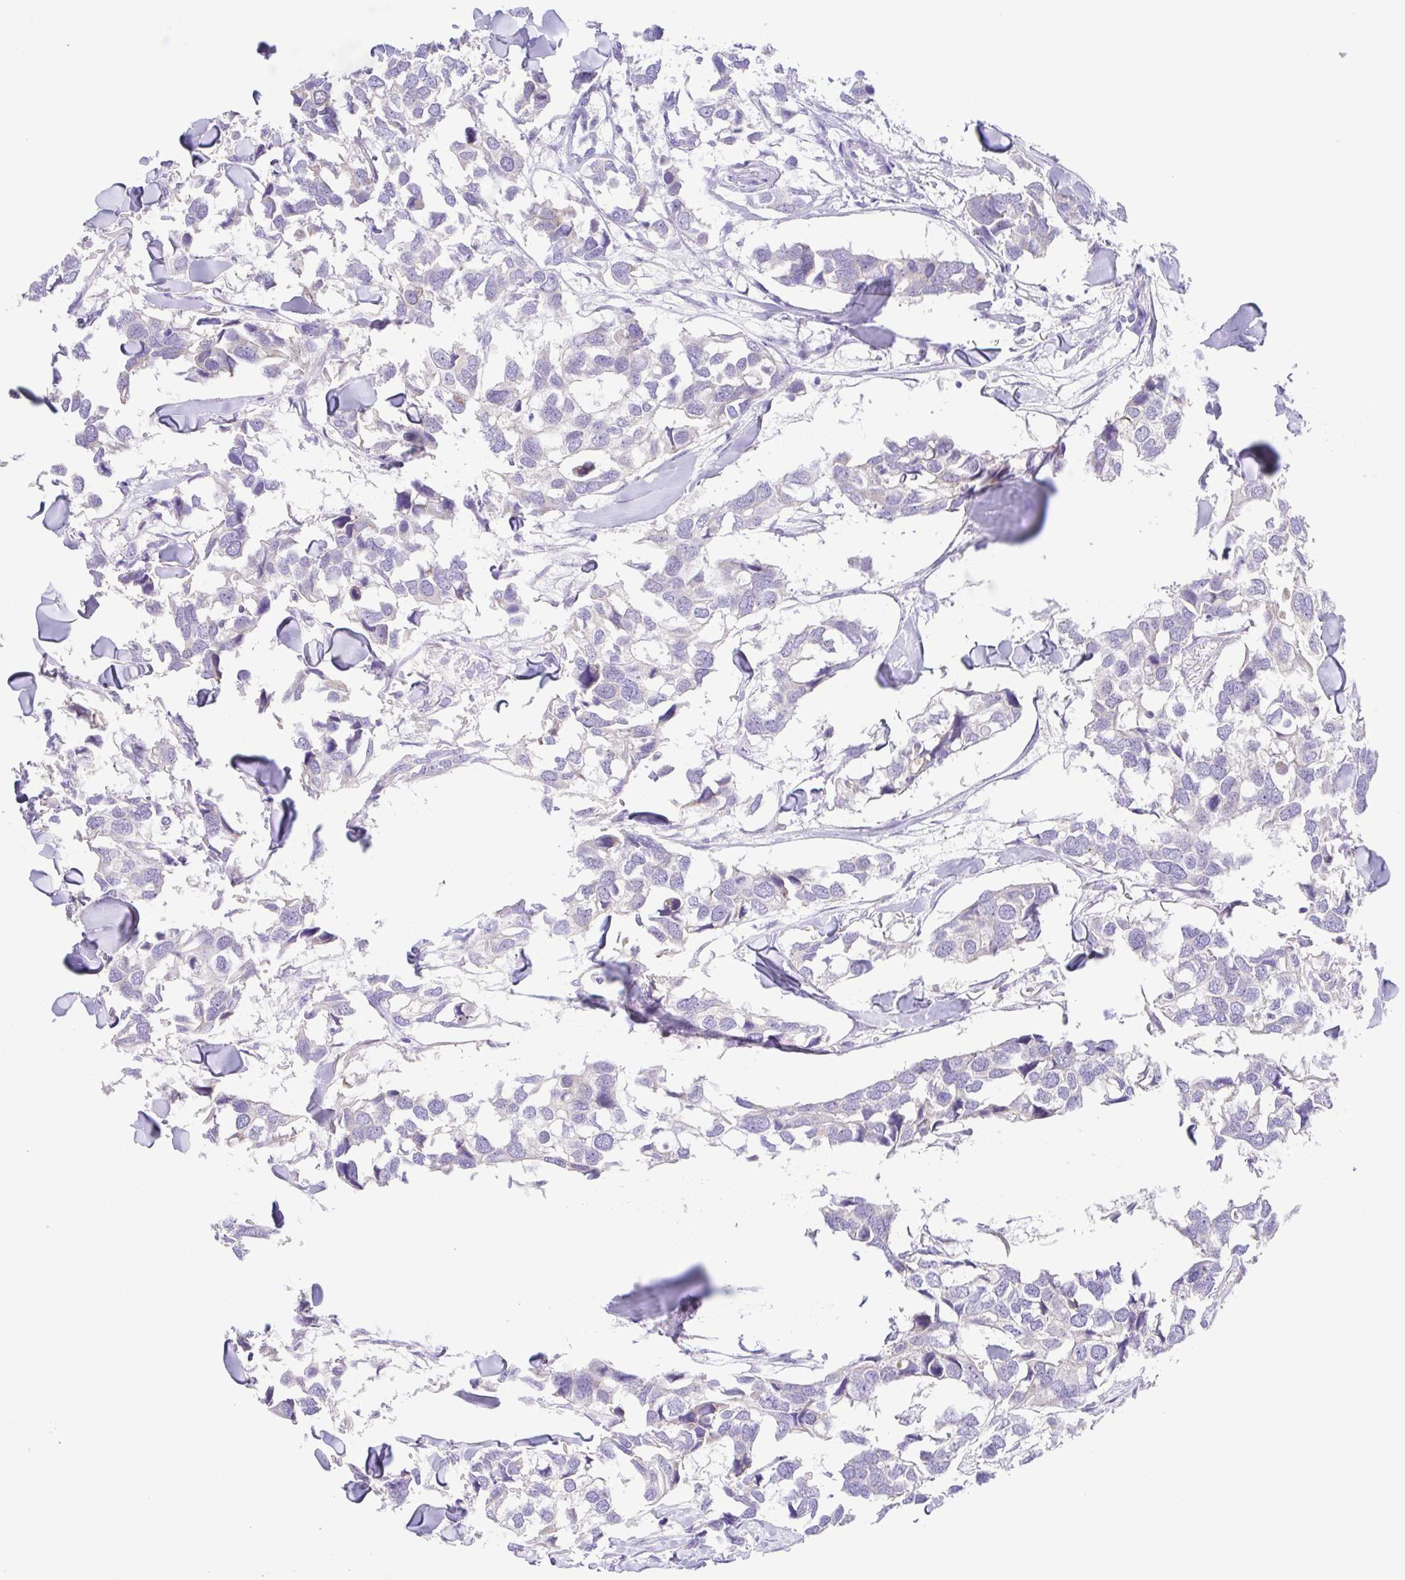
{"staining": {"intensity": "negative", "quantity": "none", "location": "none"}, "tissue": "breast cancer", "cell_type": "Tumor cells", "image_type": "cancer", "snomed": [{"axis": "morphology", "description": "Duct carcinoma"}, {"axis": "topography", "description": "Breast"}], "caption": "A histopathology image of breast cancer stained for a protein exhibits no brown staining in tumor cells.", "gene": "A1BG", "patient": {"sex": "female", "age": 83}}